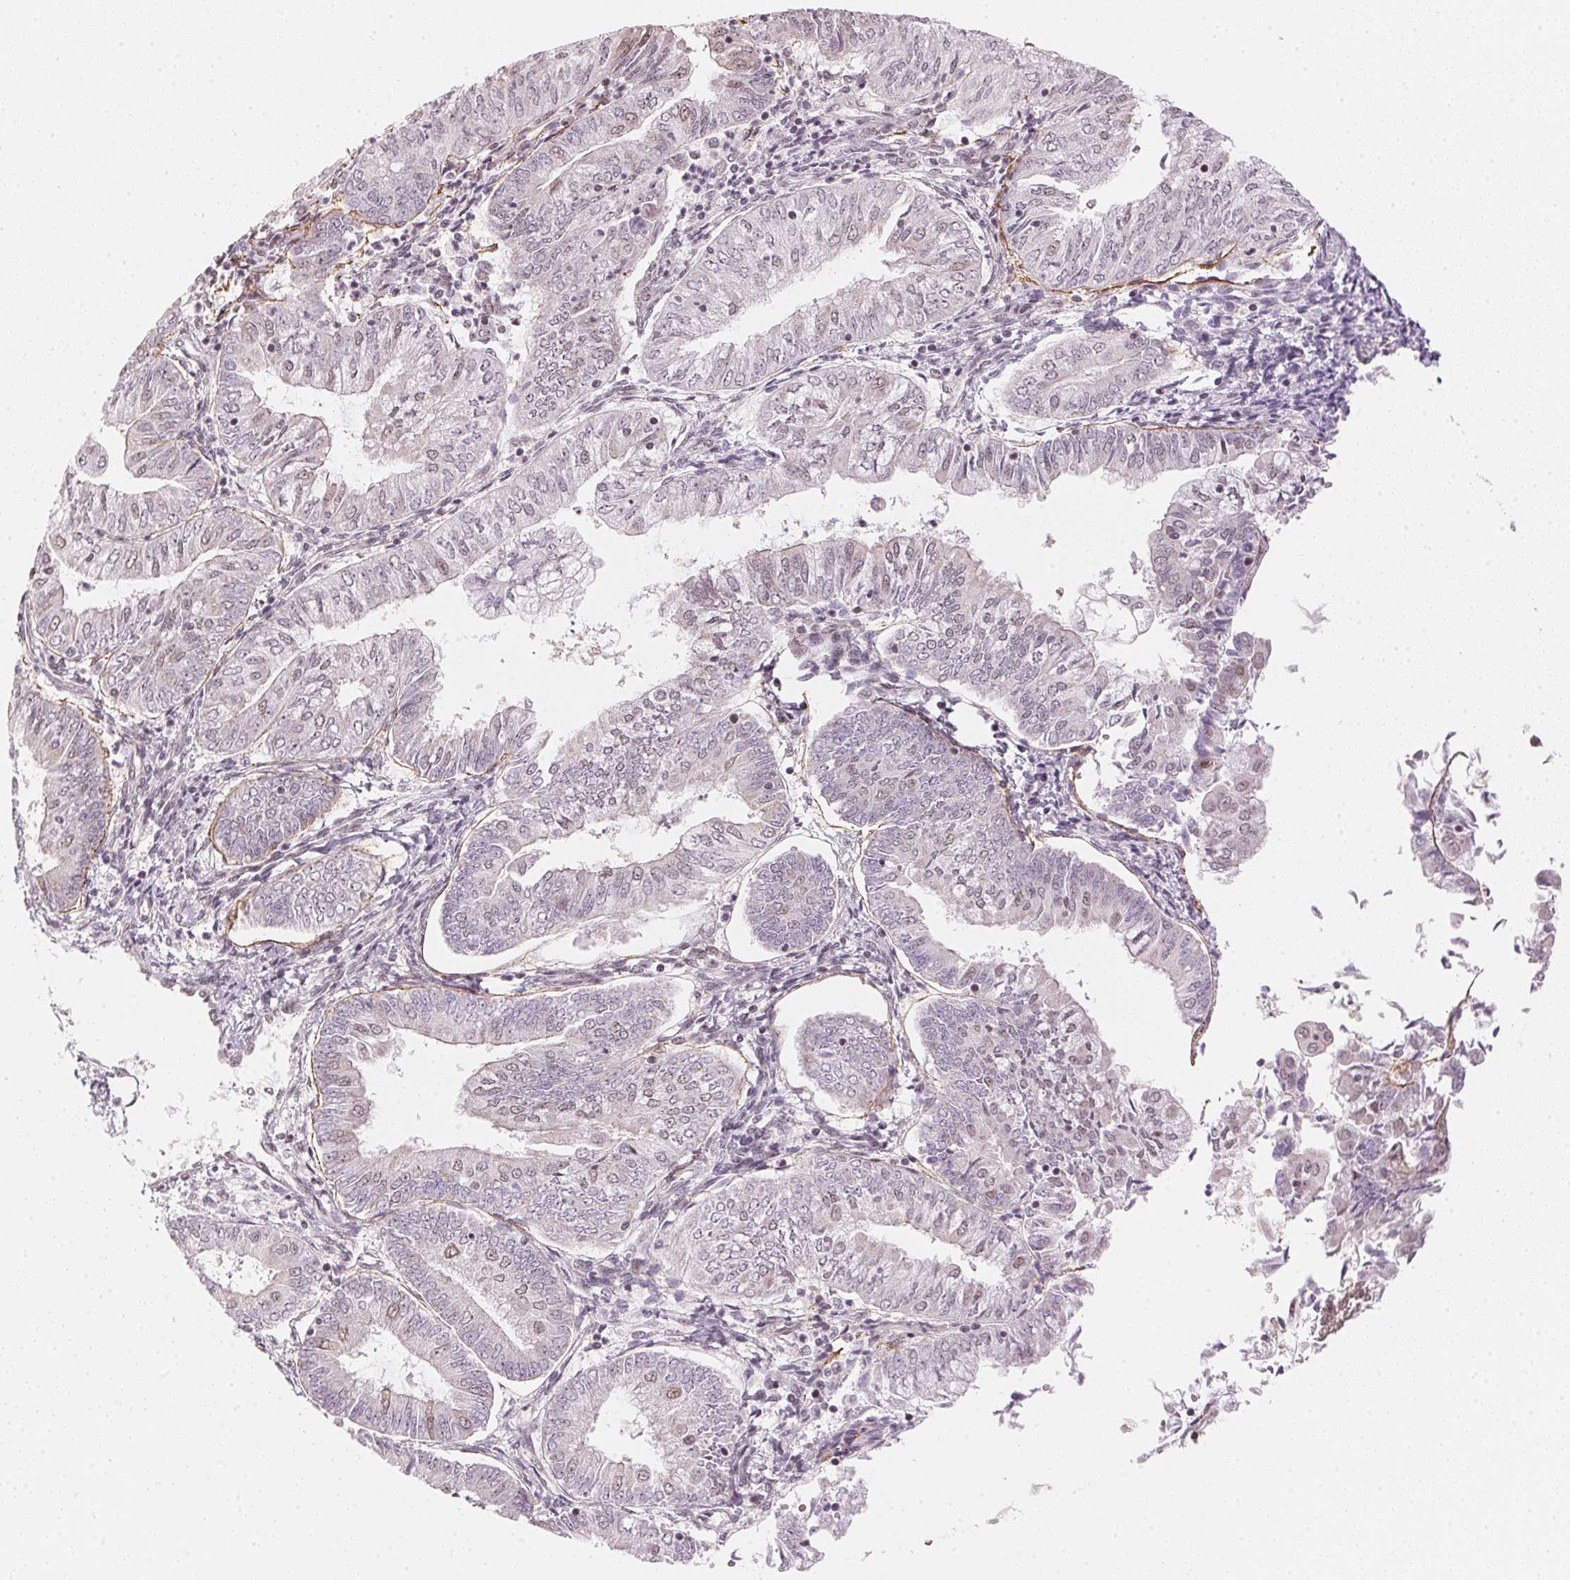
{"staining": {"intensity": "weak", "quantity": "<25%", "location": "nuclear"}, "tissue": "endometrial cancer", "cell_type": "Tumor cells", "image_type": "cancer", "snomed": [{"axis": "morphology", "description": "Adenocarcinoma, NOS"}, {"axis": "topography", "description": "Endometrium"}], "caption": "Immunohistochemistry image of neoplastic tissue: human endometrial cancer stained with DAB (3,3'-diaminobenzidine) exhibits no significant protein staining in tumor cells.", "gene": "KAT6A", "patient": {"sex": "female", "age": 55}}